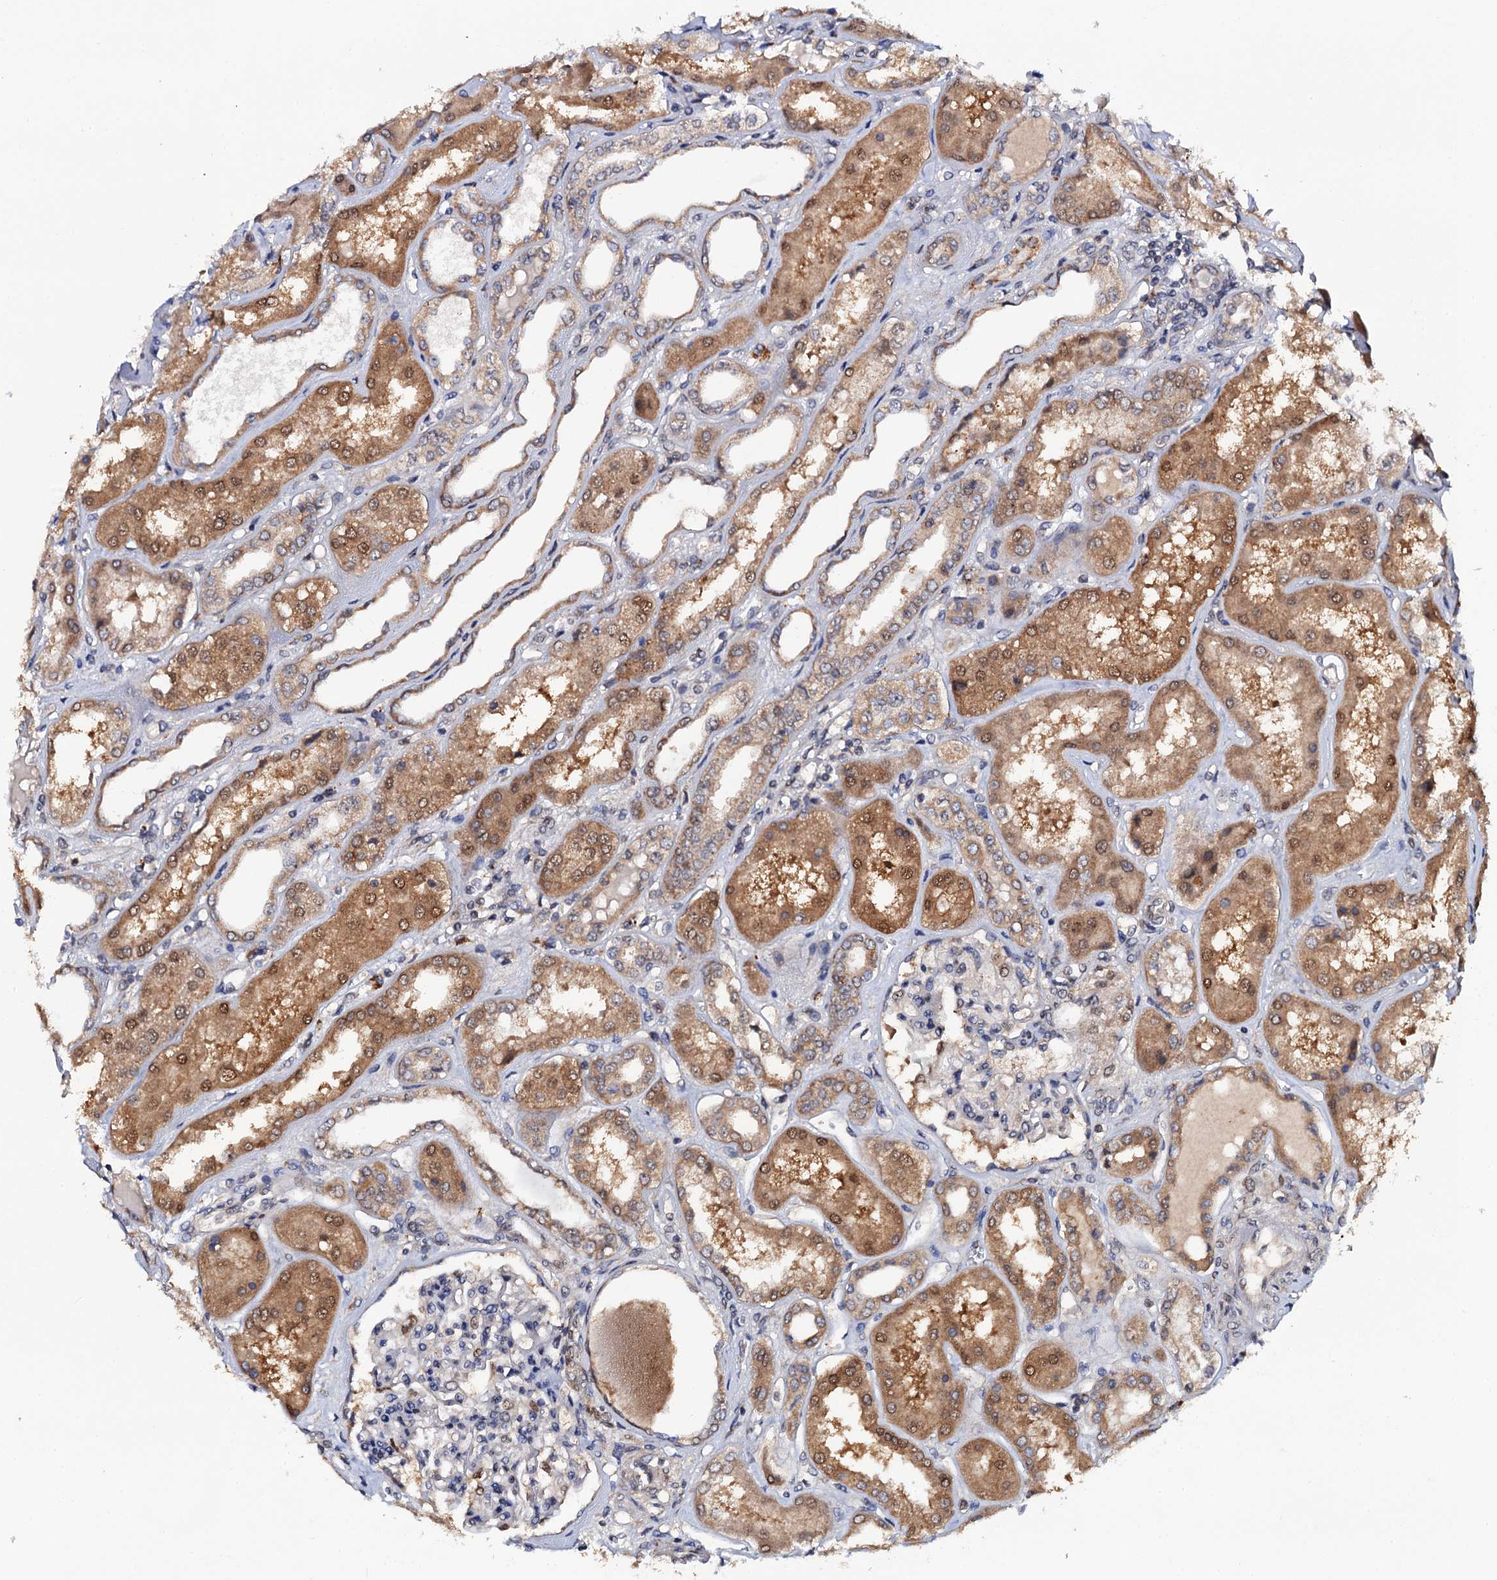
{"staining": {"intensity": "moderate", "quantity": "<25%", "location": "cytoplasmic/membranous"}, "tissue": "kidney", "cell_type": "Cells in glomeruli", "image_type": "normal", "snomed": [{"axis": "morphology", "description": "Normal tissue, NOS"}, {"axis": "topography", "description": "Kidney"}], "caption": "Immunohistochemistry (IHC) micrograph of normal kidney: kidney stained using IHC displays low levels of moderate protein expression localized specifically in the cytoplasmic/membranous of cells in glomeruli, appearing as a cytoplasmic/membranous brown color.", "gene": "MIER2", "patient": {"sex": "female", "age": 56}}